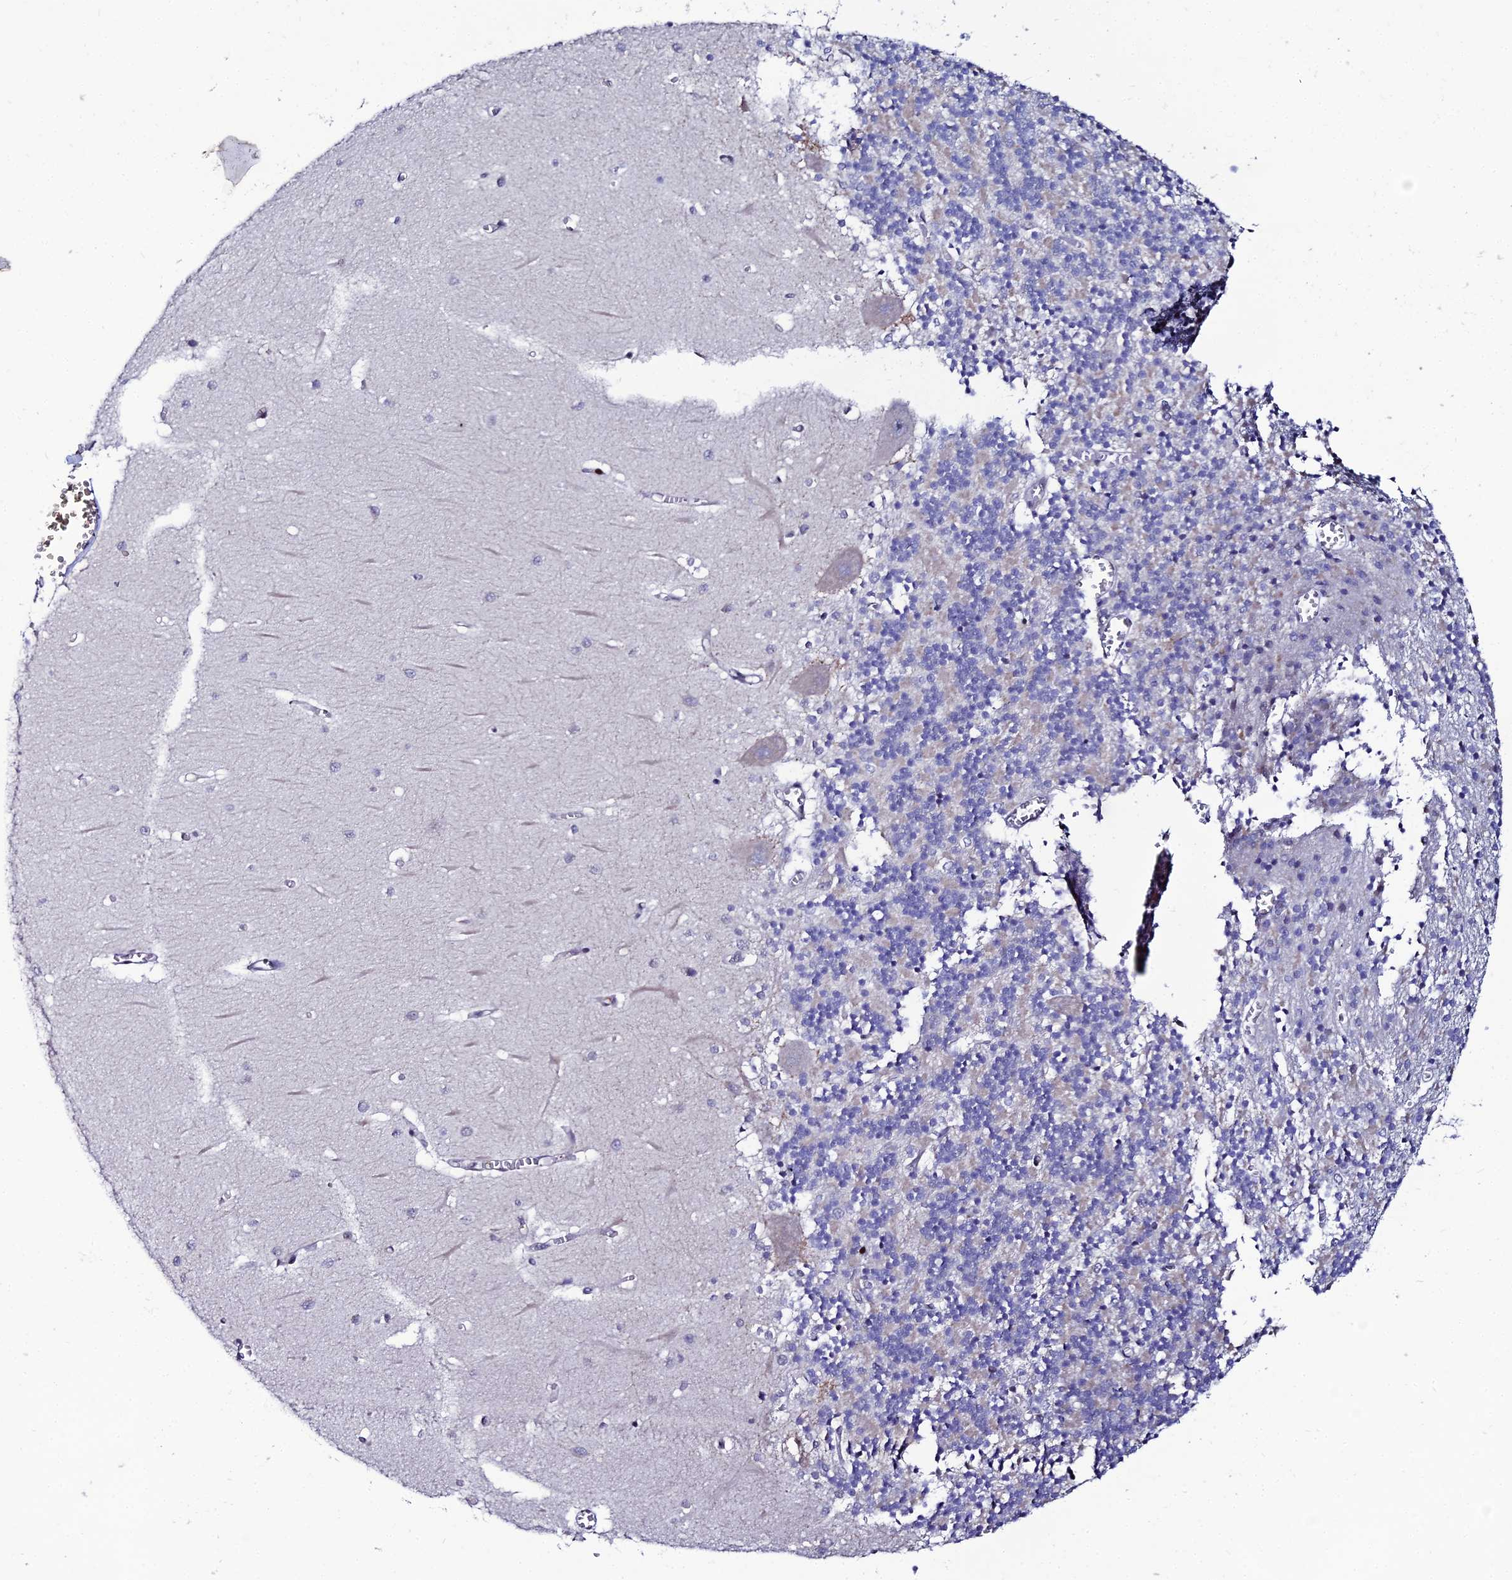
{"staining": {"intensity": "negative", "quantity": "none", "location": "none"}, "tissue": "cerebellum", "cell_type": "Cells in granular layer", "image_type": "normal", "snomed": [{"axis": "morphology", "description": "Normal tissue, NOS"}, {"axis": "topography", "description": "Cerebellum"}], "caption": "Immunohistochemistry histopathology image of normal cerebellum stained for a protein (brown), which displays no expression in cells in granular layer.", "gene": "TAF9B", "patient": {"sex": "male", "age": 37}}